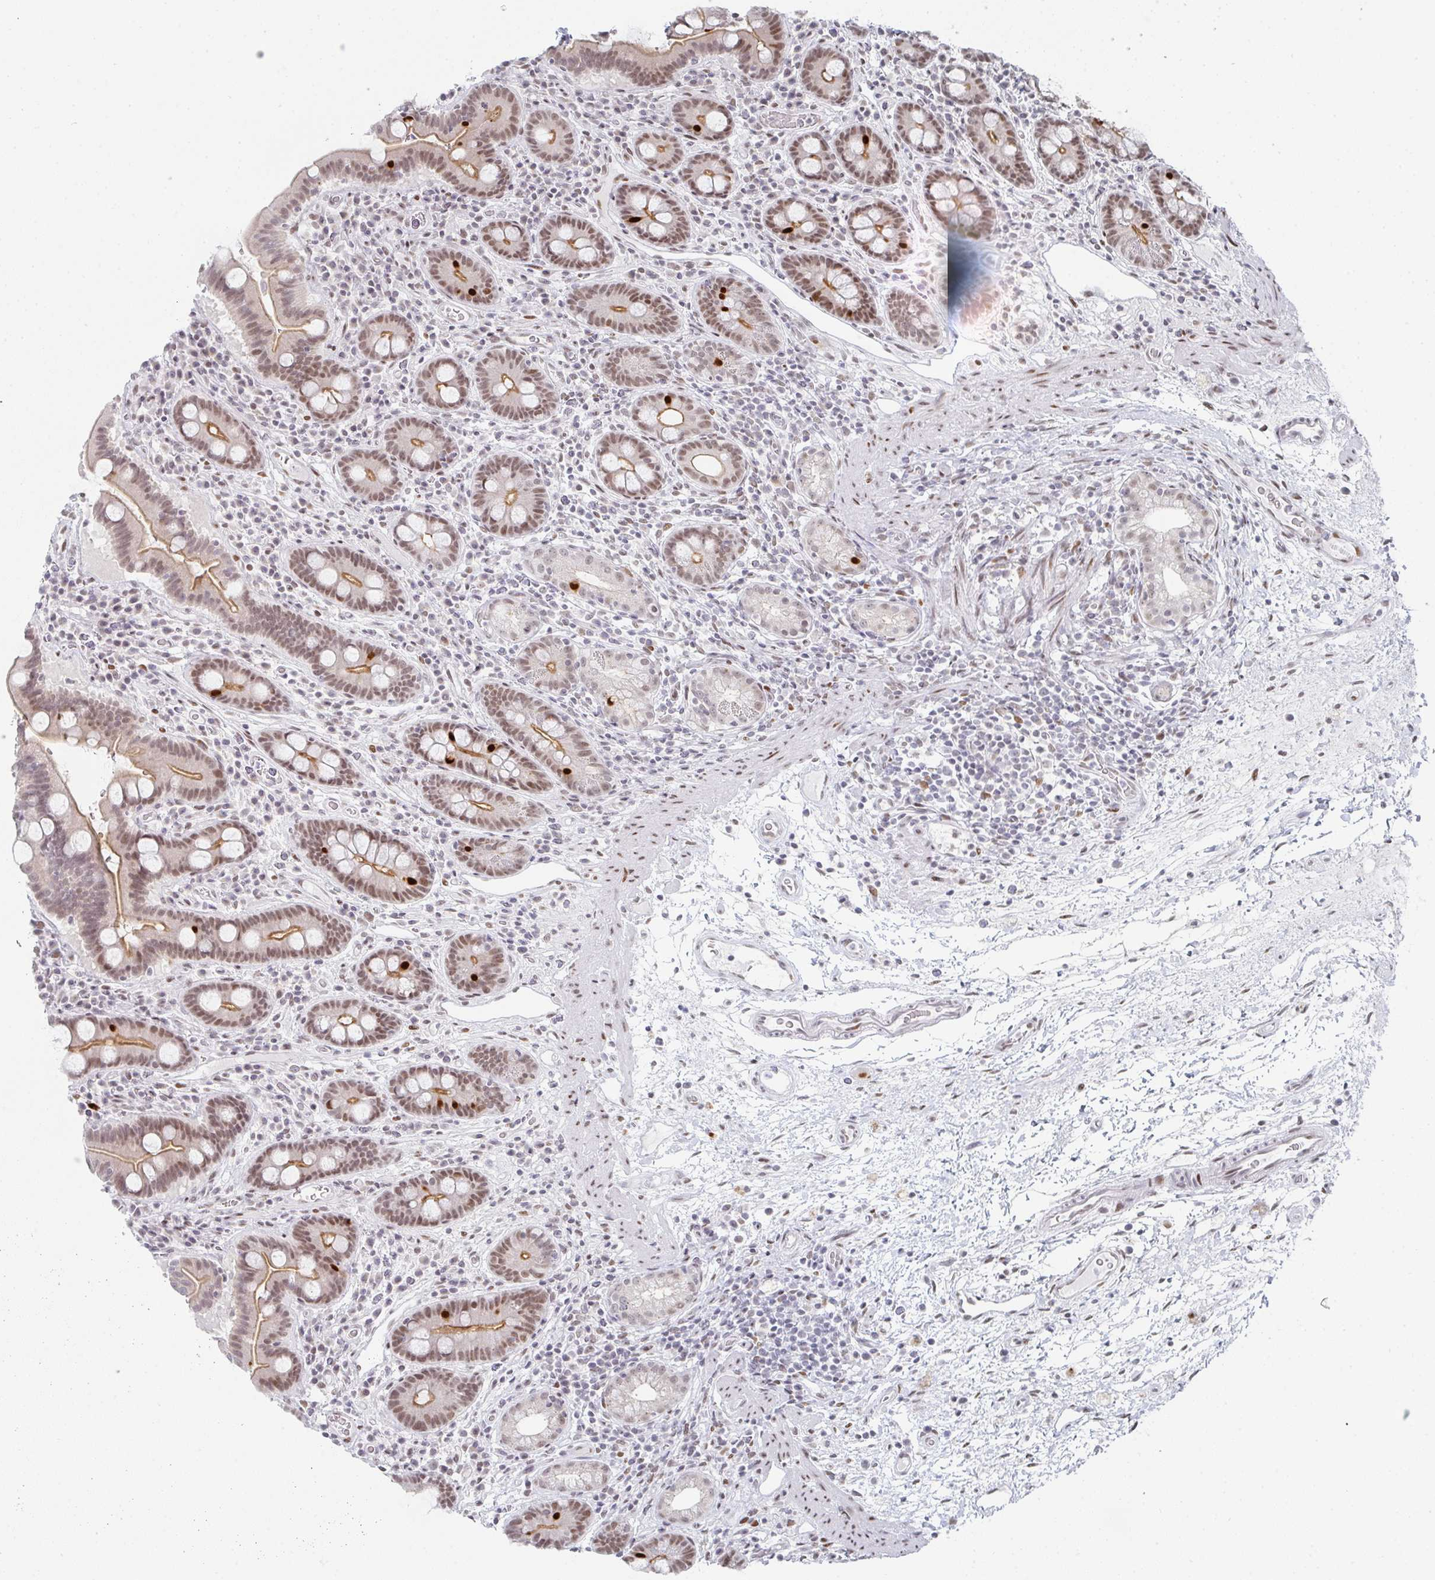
{"staining": {"intensity": "moderate", "quantity": ">75%", "location": "cytoplasmic/membranous,nuclear"}, "tissue": "small intestine", "cell_type": "Glandular cells", "image_type": "normal", "snomed": [{"axis": "morphology", "description": "Normal tissue, NOS"}, {"axis": "topography", "description": "Small intestine"}], "caption": "A photomicrograph showing moderate cytoplasmic/membranous,nuclear staining in about >75% of glandular cells in normal small intestine, as visualized by brown immunohistochemical staining.", "gene": "POU2AF2", "patient": {"sex": "male", "age": 26}}